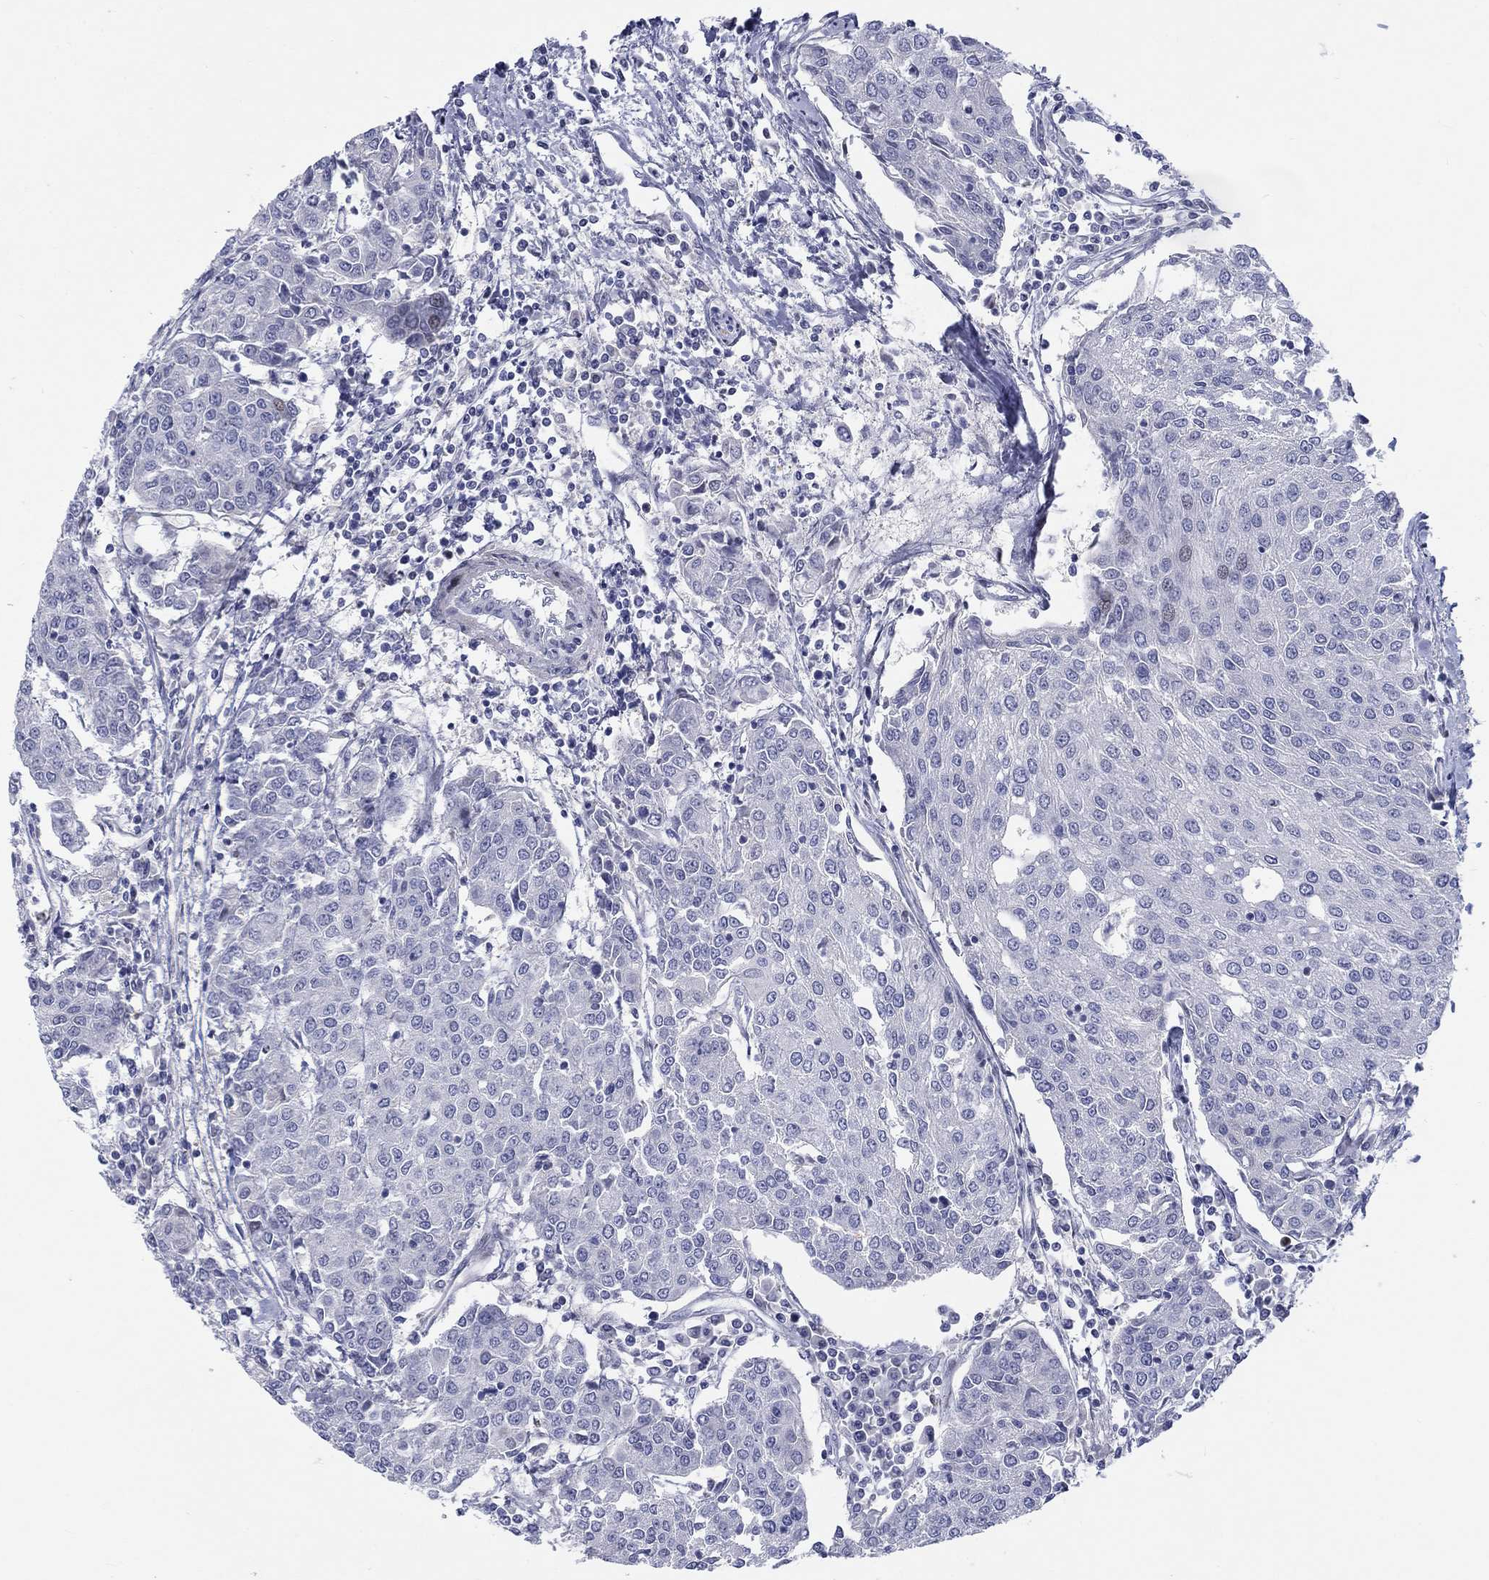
{"staining": {"intensity": "negative", "quantity": "none", "location": "none"}, "tissue": "urothelial cancer", "cell_type": "Tumor cells", "image_type": "cancer", "snomed": [{"axis": "morphology", "description": "Urothelial carcinoma, High grade"}, {"axis": "topography", "description": "Urinary bladder"}], "caption": "IHC of urothelial cancer displays no staining in tumor cells. (Brightfield microscopy of DAB (3,3'-diaminobenzidine) IHC at high magnification).", "gene": "ARHGAP36", "patient": {"sex": "female", "age": 85}}